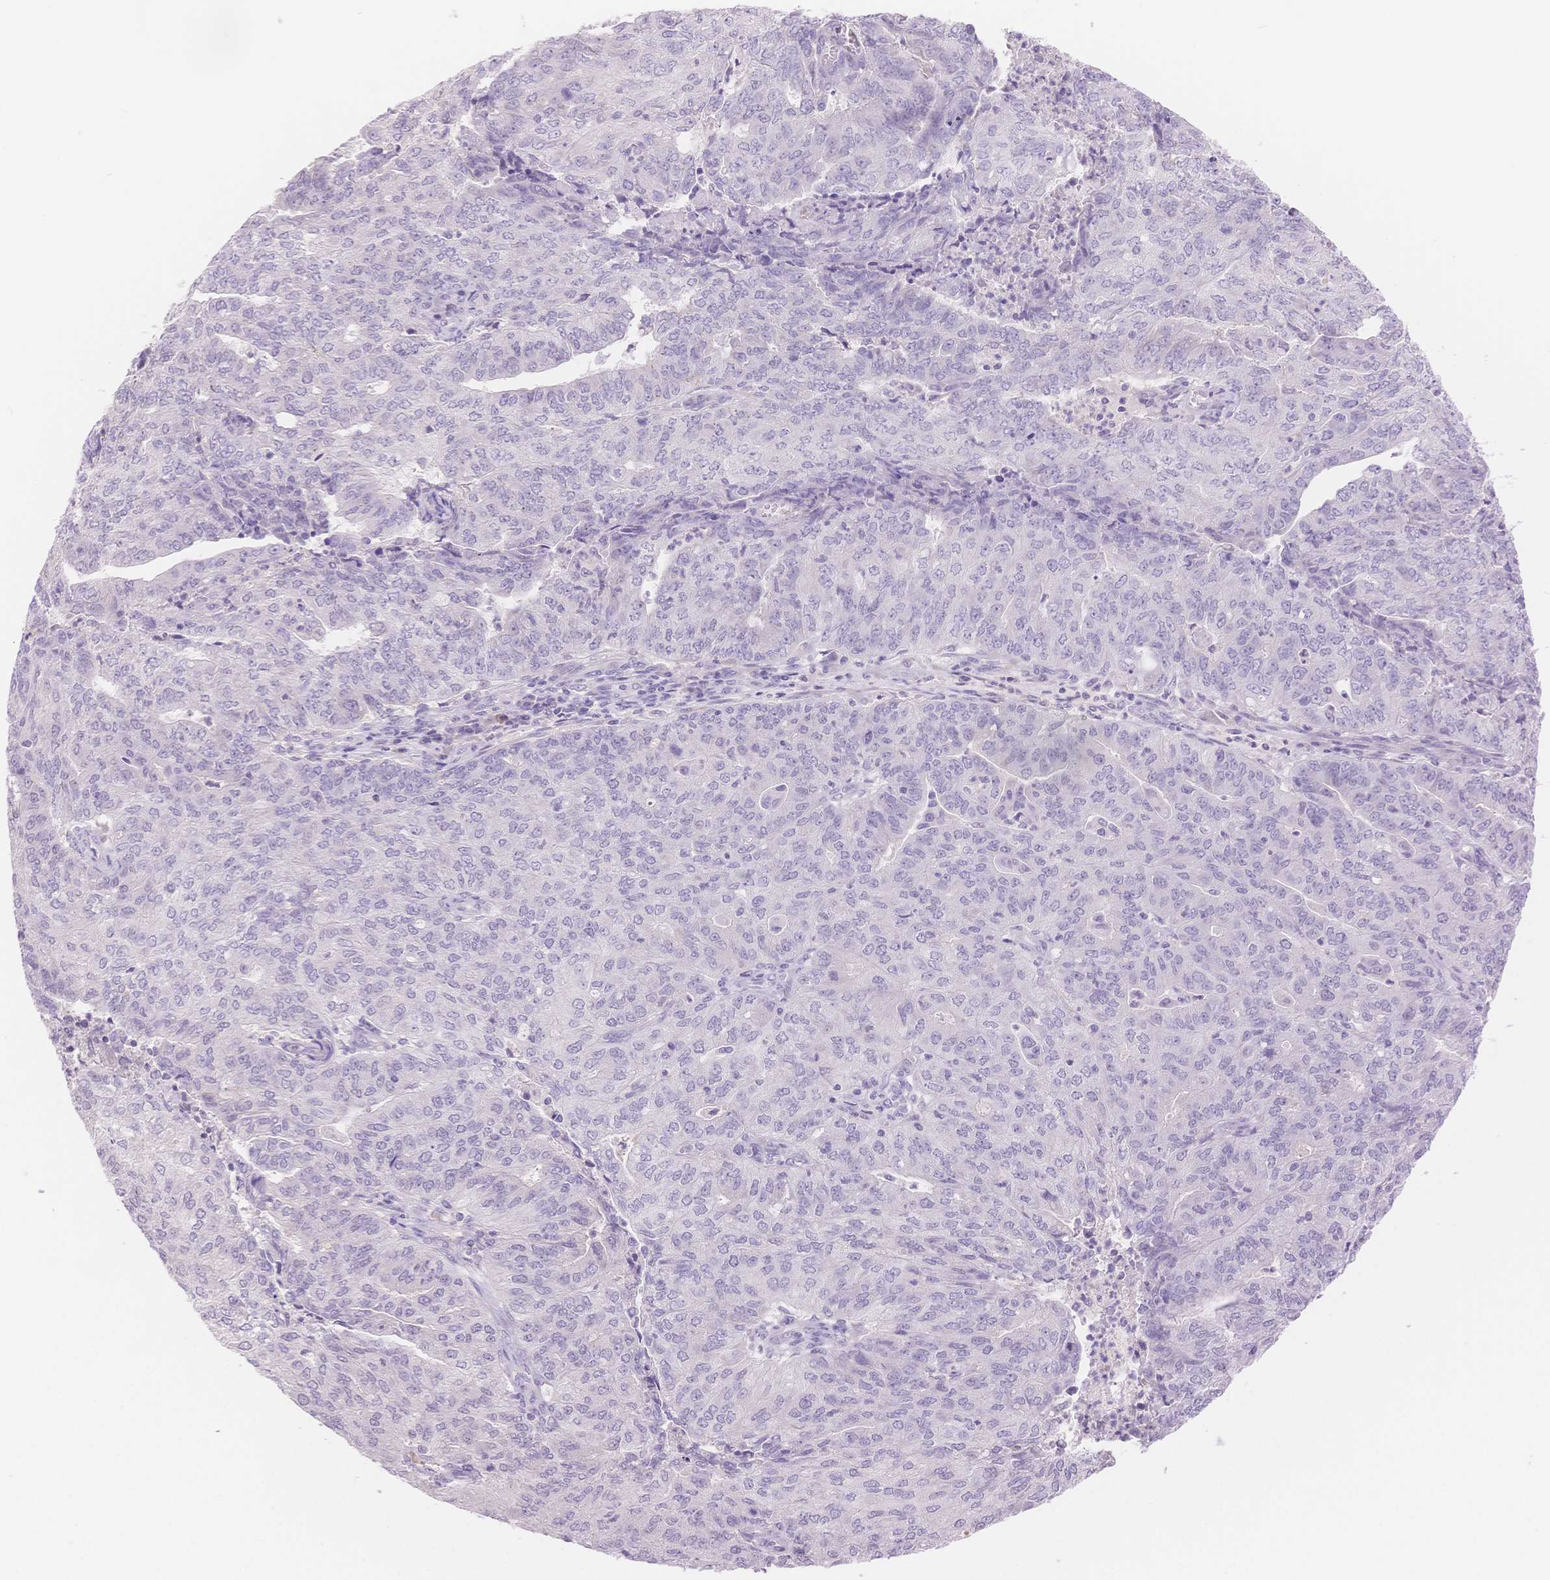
{"staining": {"intensity": "negative", "quantity": "none", "location": "none"}, "tissue": "endometrial cancer", "cell_type": "Tumor cells", "image_type": "cancer", "snomed": [{"axis": "morphology", "description": "Adenocarcinoma, NOS"}, {"axis": "topography", "description": "Endometrium"}], "caption": "Immunohistochemistry (IHC) micrograph of human endometrial cancer stained for a protein (brown), which exhibits no expression in tumor cells.", "gene": "MYOM1", "patient": {"sex": "female", "age": 82}}